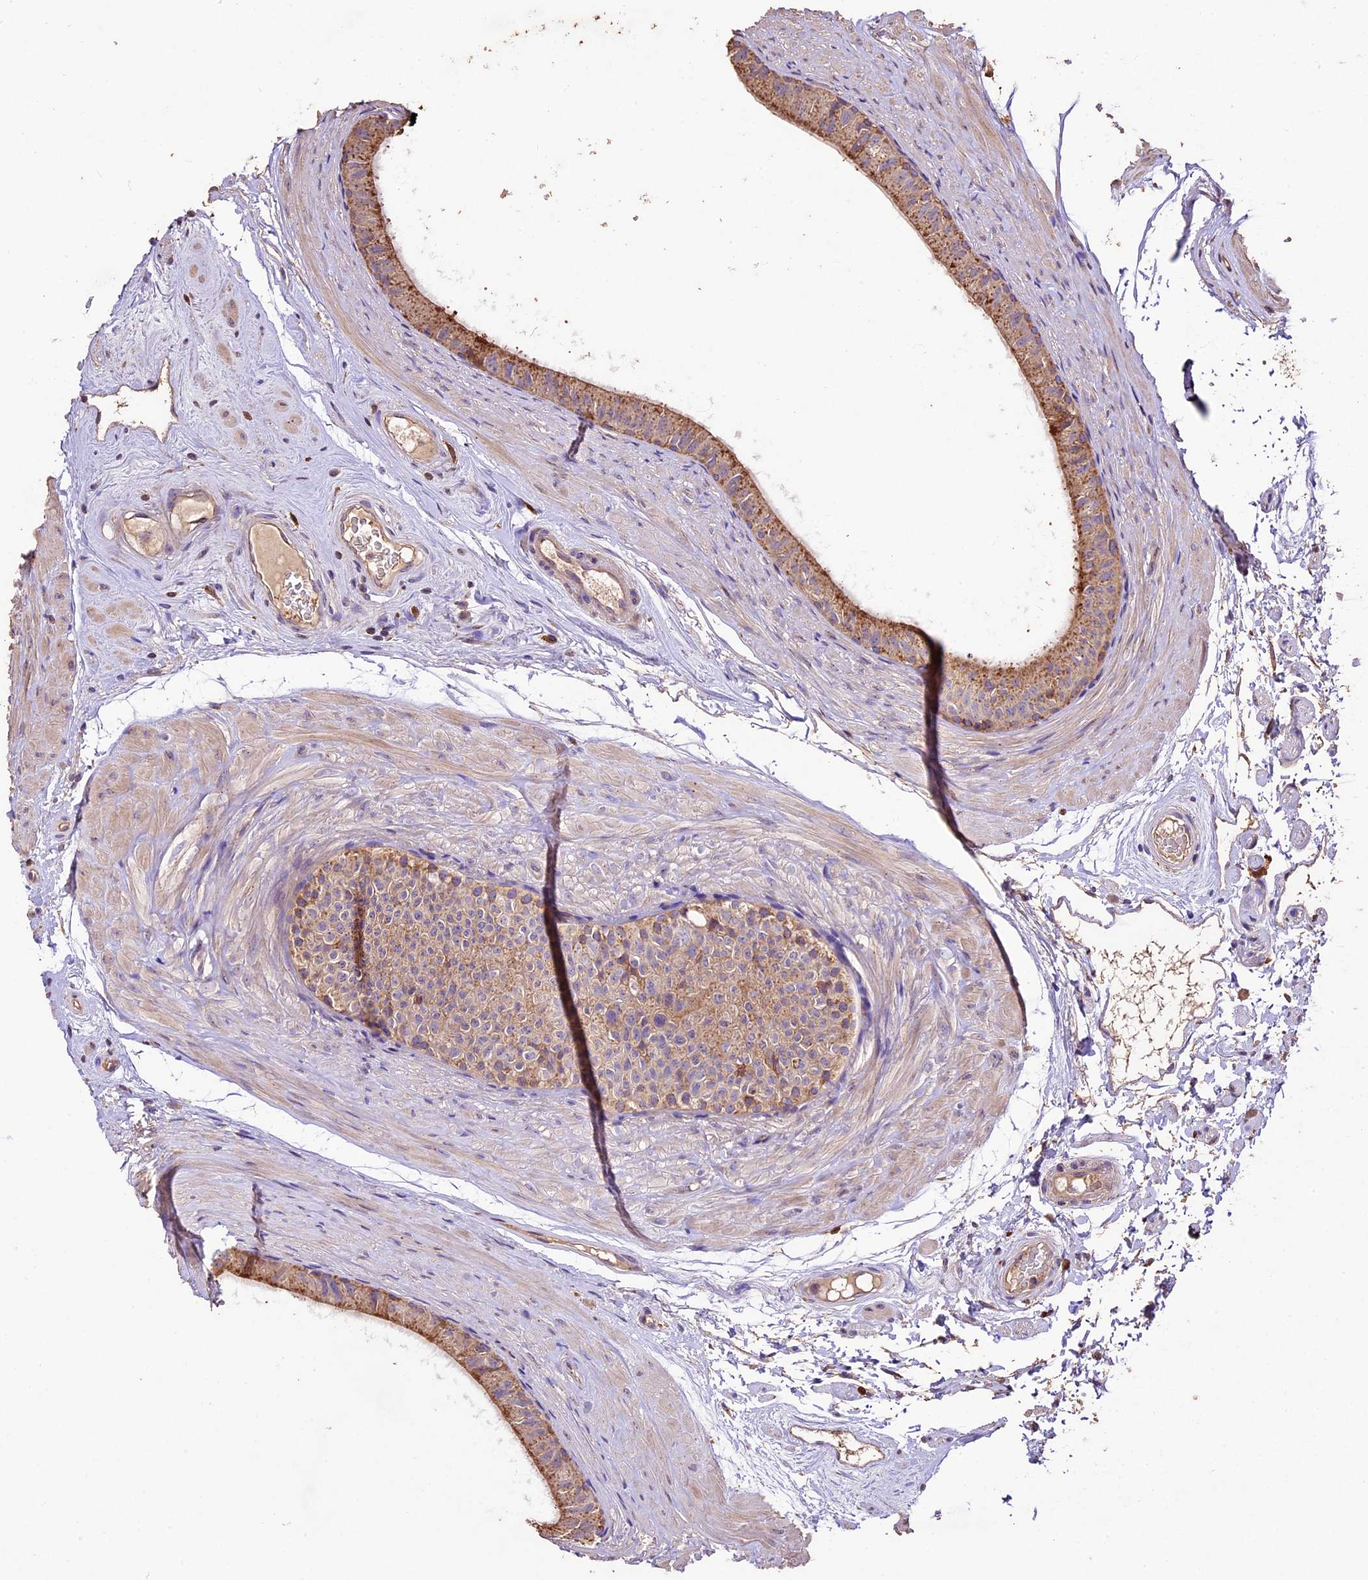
{"staining": {"intensity": "moderate", "quantity": ">75%", "location": "cytoplasmic/membranous"}, "tissue": "epididymis", "cell_type": "Glandular cells", "image_type": "normal", "snomed": [{"axis": "morphology", "description": "Normal tissue, NOS"}, {"axis": "topography", "description": "Epididymis"}], "caption": "IHC image of unremarkable human epididymis stained for a protein (brown), which shows medium levels of moderate cytoplasmic/membranous positivity in approximately >75% of glandular cells.", "gene": "CRLF1", "patient": {"sex": "male", "age": 45}}